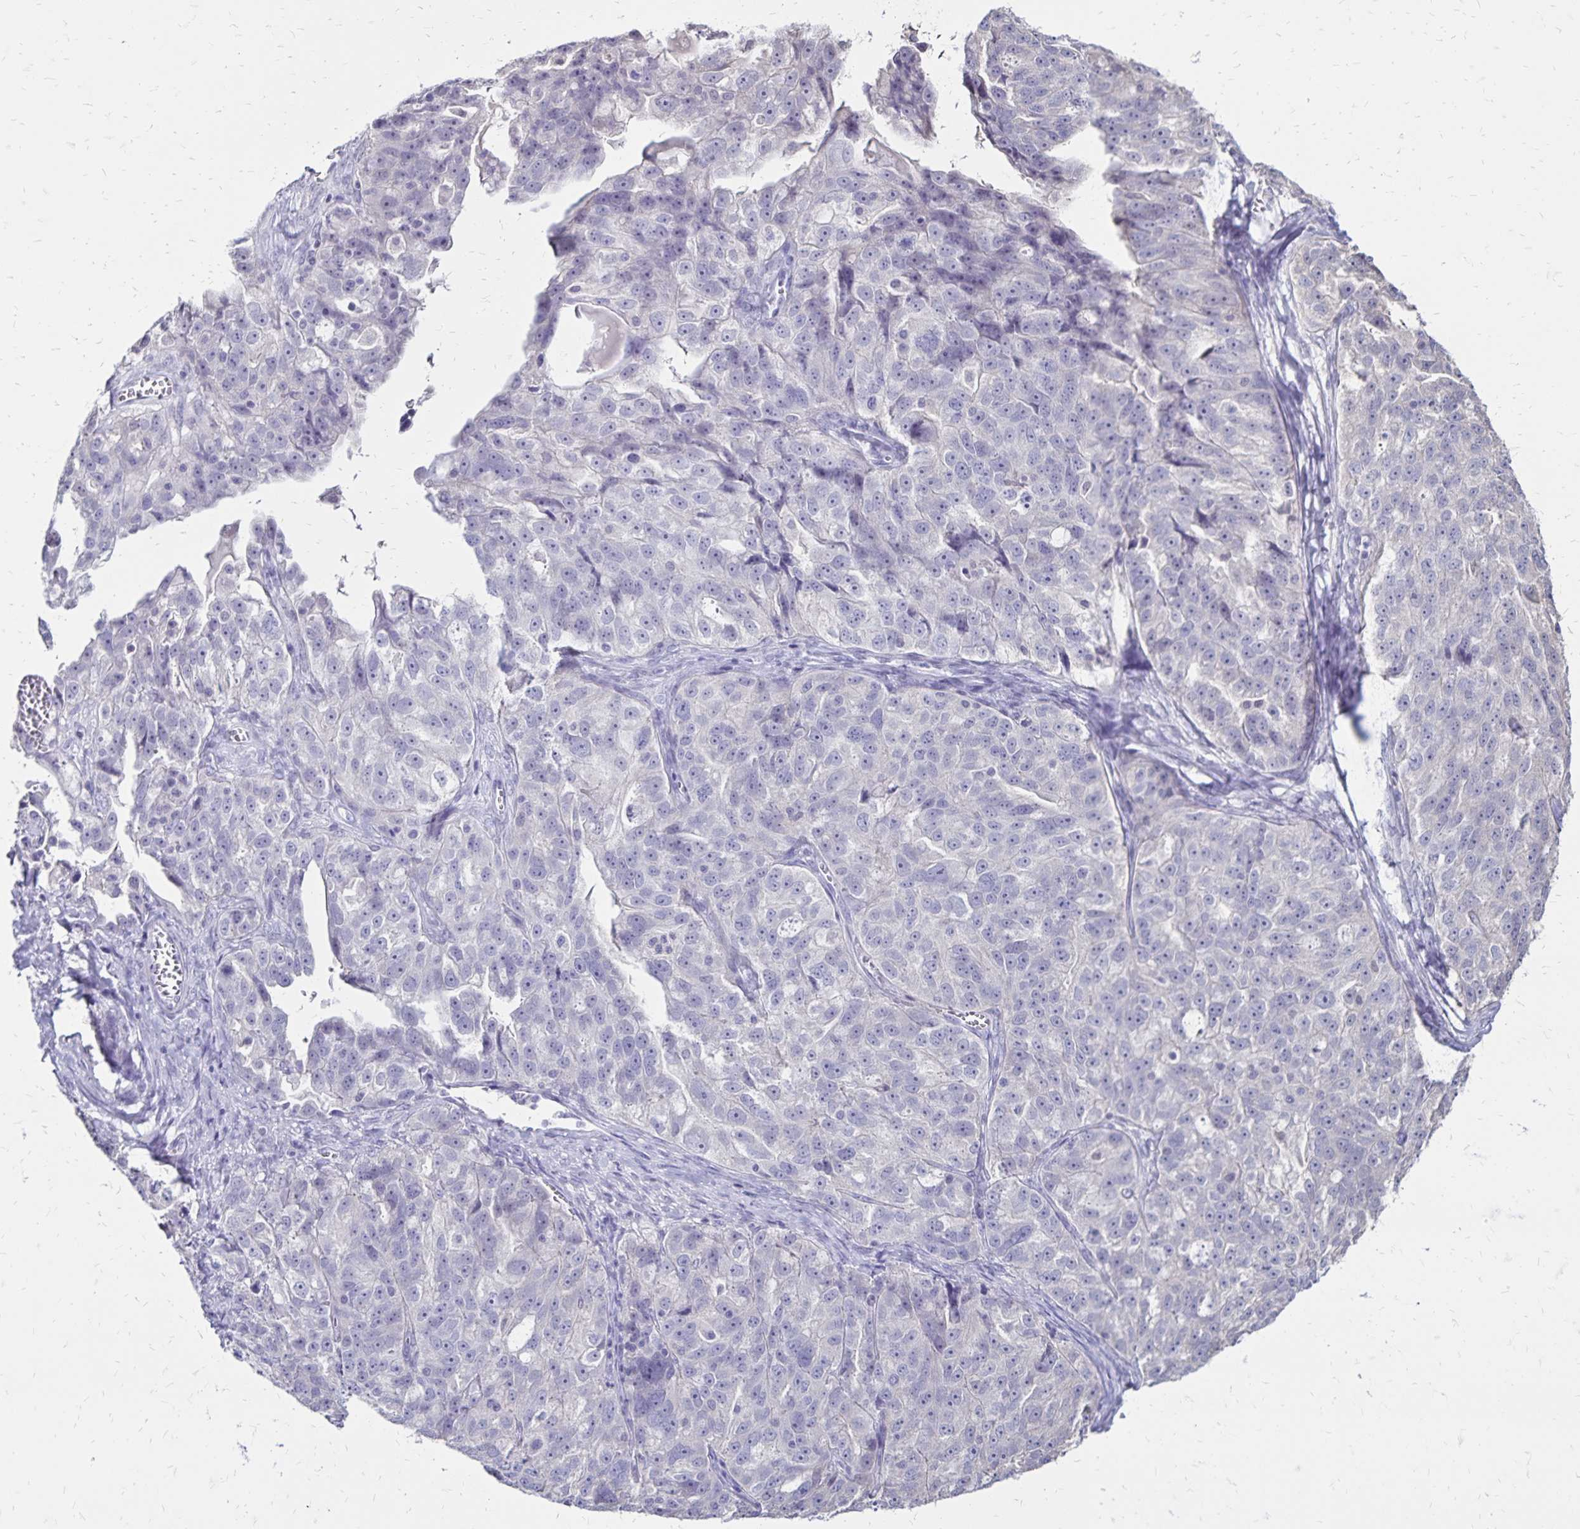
{"staining": {"intensity": "negative", "quantity": "none", "location": "none"}, "tissue": "ovarian cancer", "cell_type": "Tumor cells", "image_type": "cancer", "snomed": [{"axis": "morphology", "description": "Cystadenocarcinoma, serous, NOS"}, {"axis": "topography", "description": "Ovary"}], "caption": "Tumor cells show no significant protein staining in ovarian cancer.", "gene": "SH3GL3", "patient": {"sex": "female", "age": 51}}